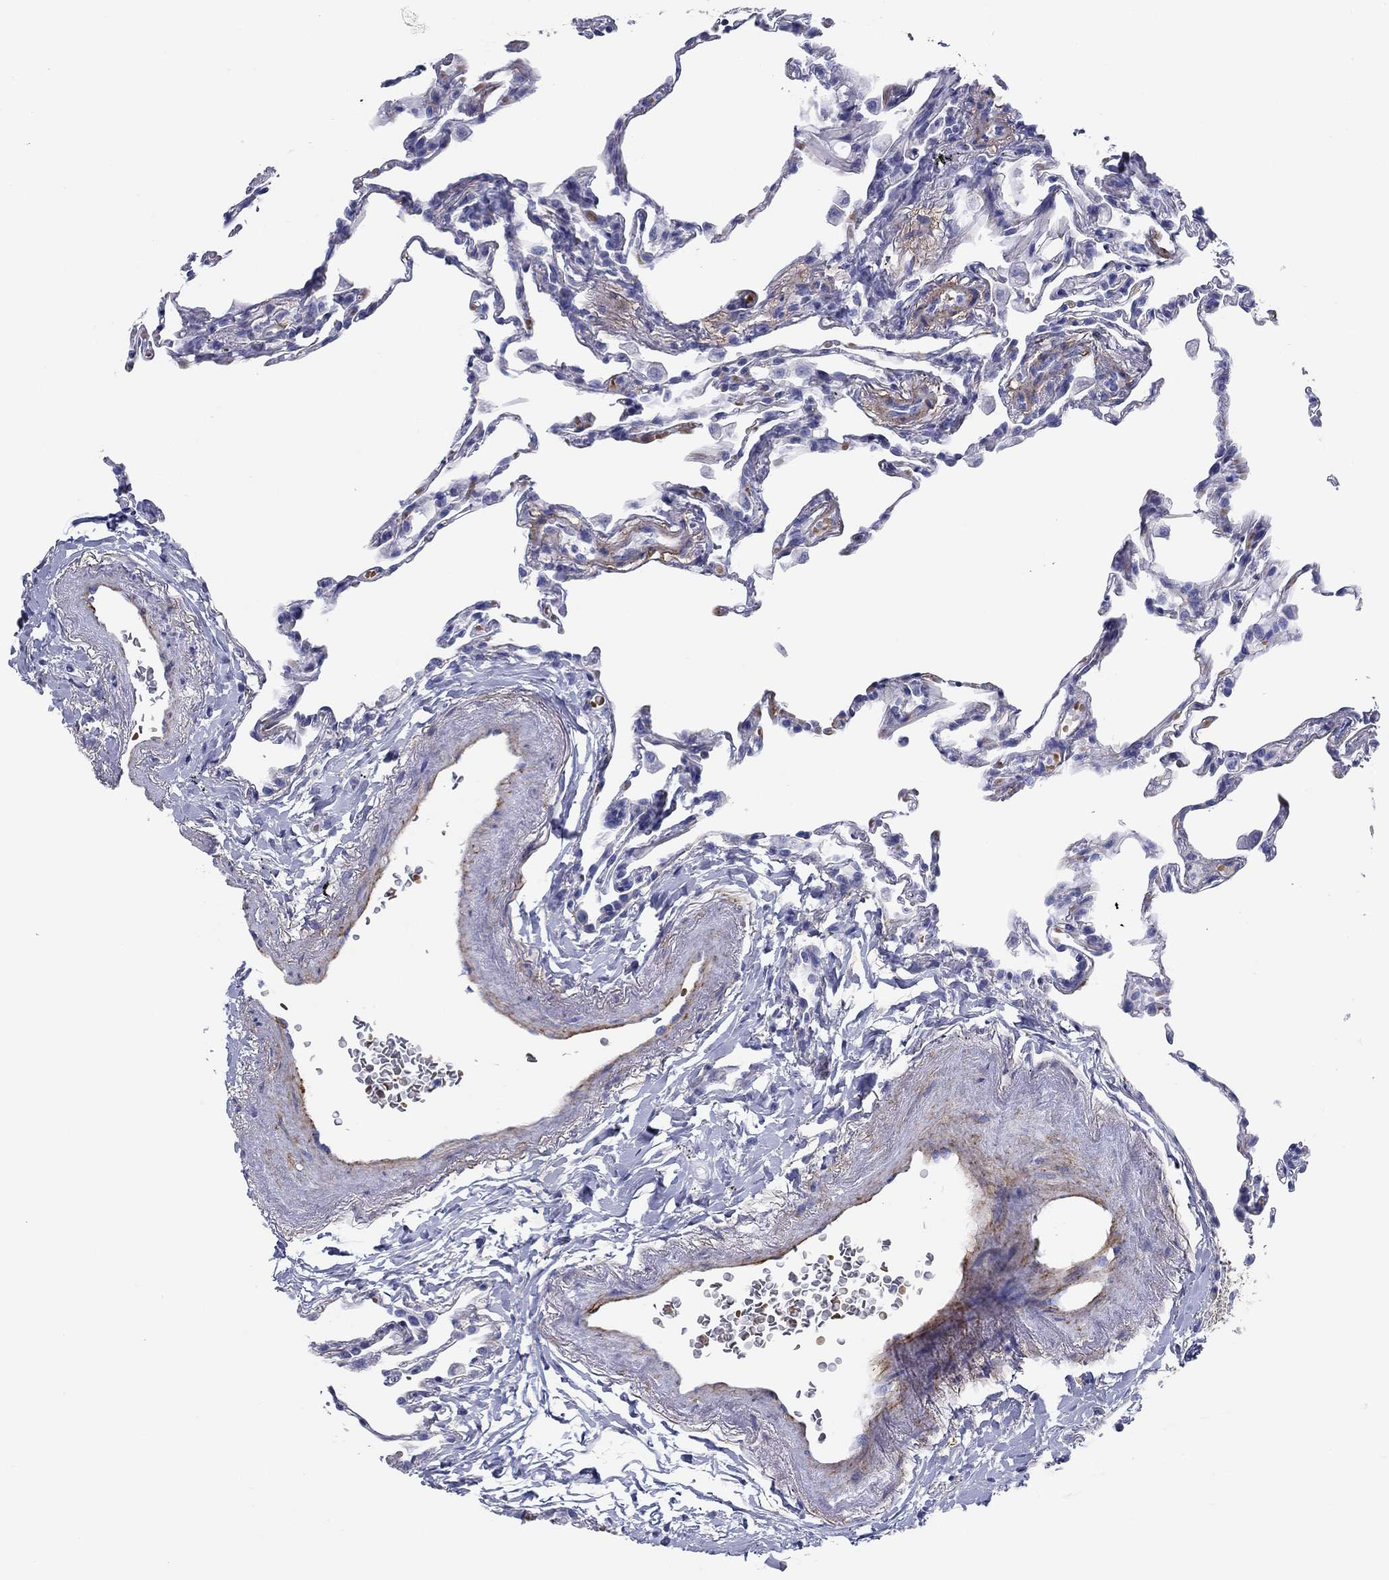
{"staining": {"intensity": "negative", "quantity": "none", "location": "none"}, "tissue": "lung", "cell_type": "Alveolar cells", "image_type": "normal", "snomed": [{"axis": "morphology", "description": "Normal tissue, NOS"}, {"axis": "topography", "description": "Lung"}], "caption": "IHC image of benign lung stained for a protein (brown), which exhibits no positivity in alveolar cells.", "gene": "GPC1", "patient": {"sex": "female", "age": 57}}